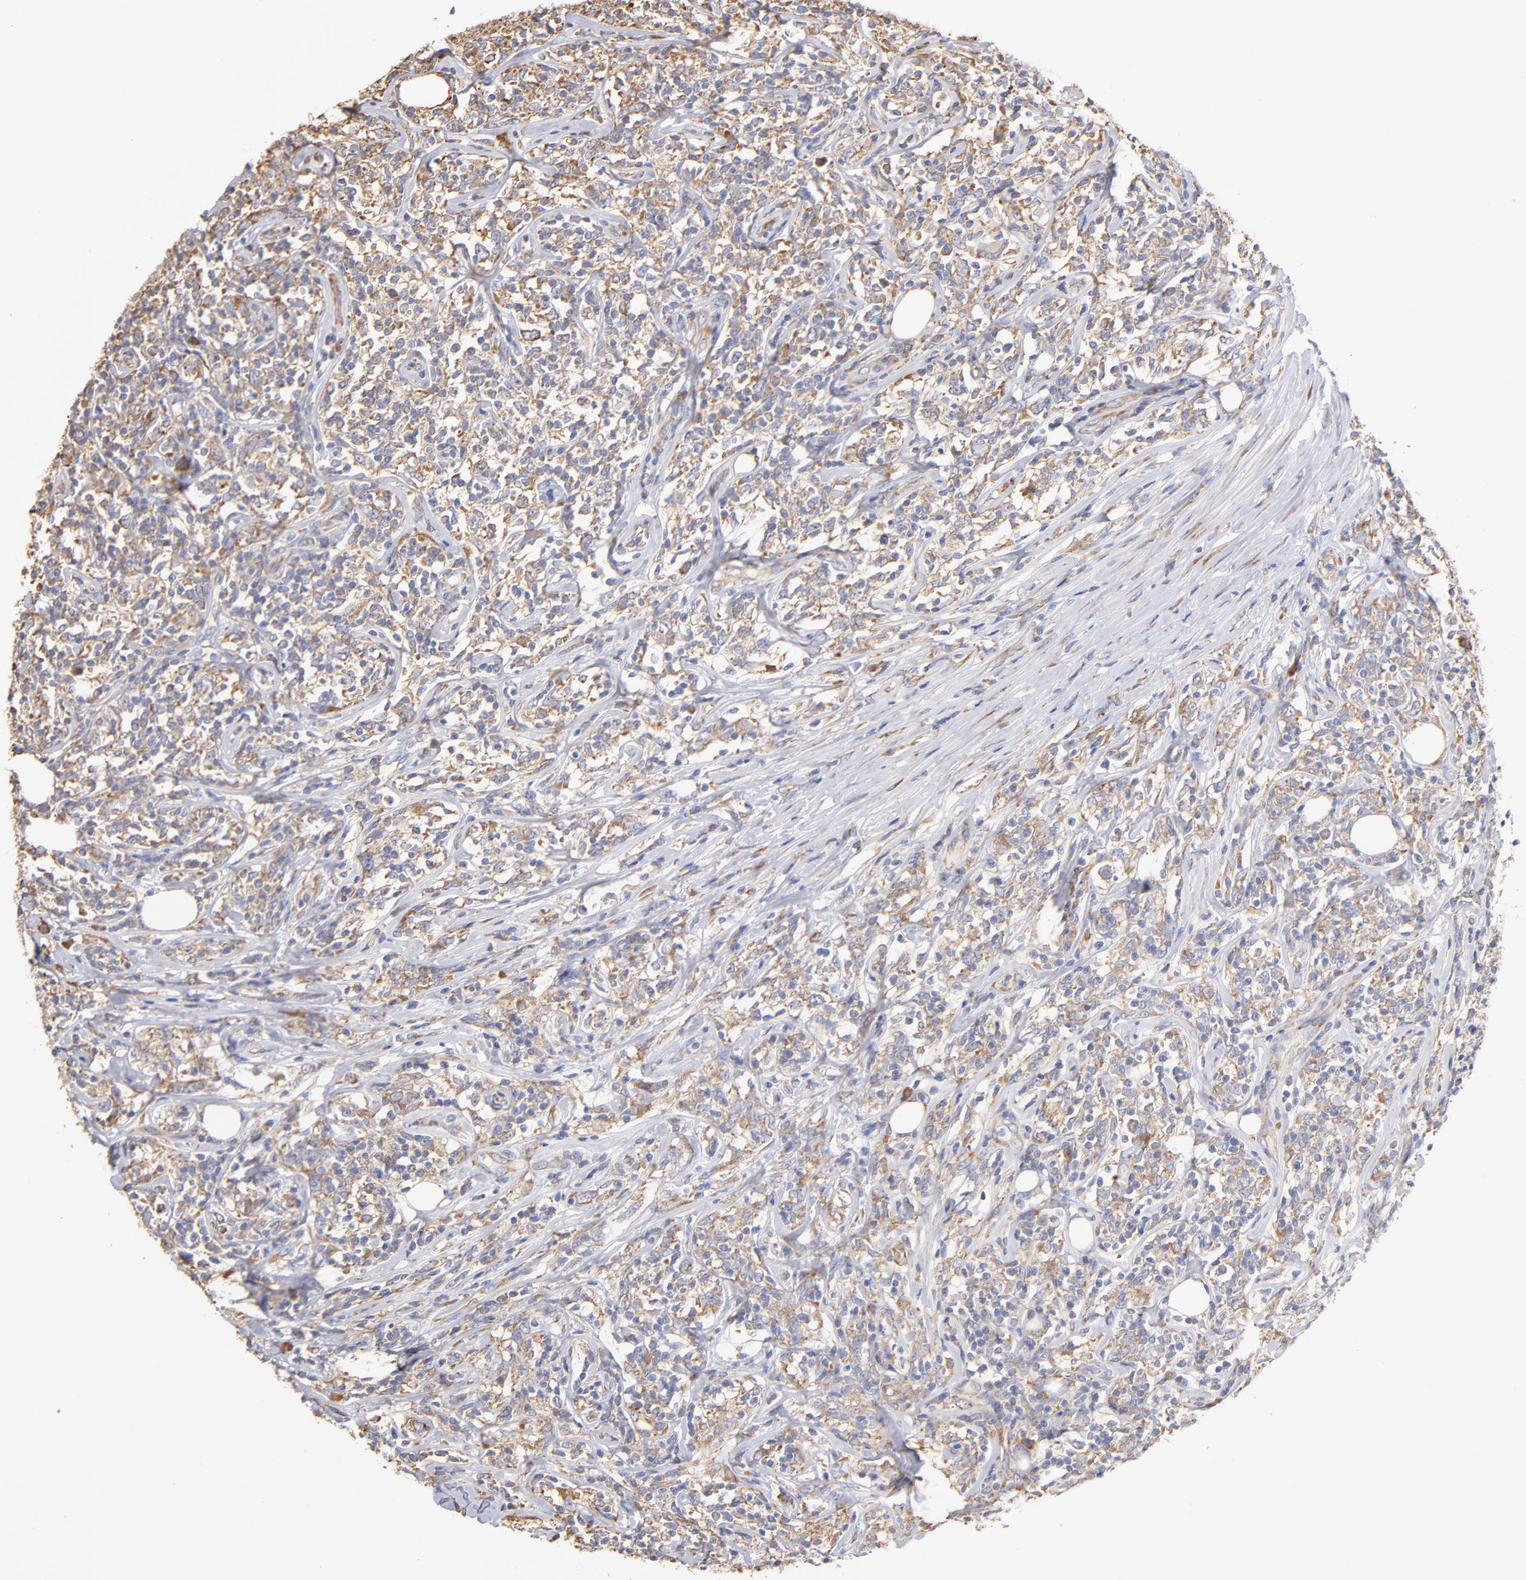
{"staining": {"intensity": "negative", "quantity": "none", "location": "none"}, "tissue": "lymphoma", "cell_type": "Tumor cells", "image_type": "cancer", "snomed": [{"axis": "morphology", "description": "Malignant lymphoma, non-Hodgkin's type, High grade"}, {"axis": "topography", "description": "Lymph node"}], "caption": "Protein analysis of lymphoma demonstrates no significant staining in tumor cells. Brightfield microscopy of IHC stained with DAB (3,3'-diaminobenzidine) (brown) and hematoxylin (blue), captured at high magnification.", "gene": "RPL9", "patient": {"sex": "female", "age": 84}}